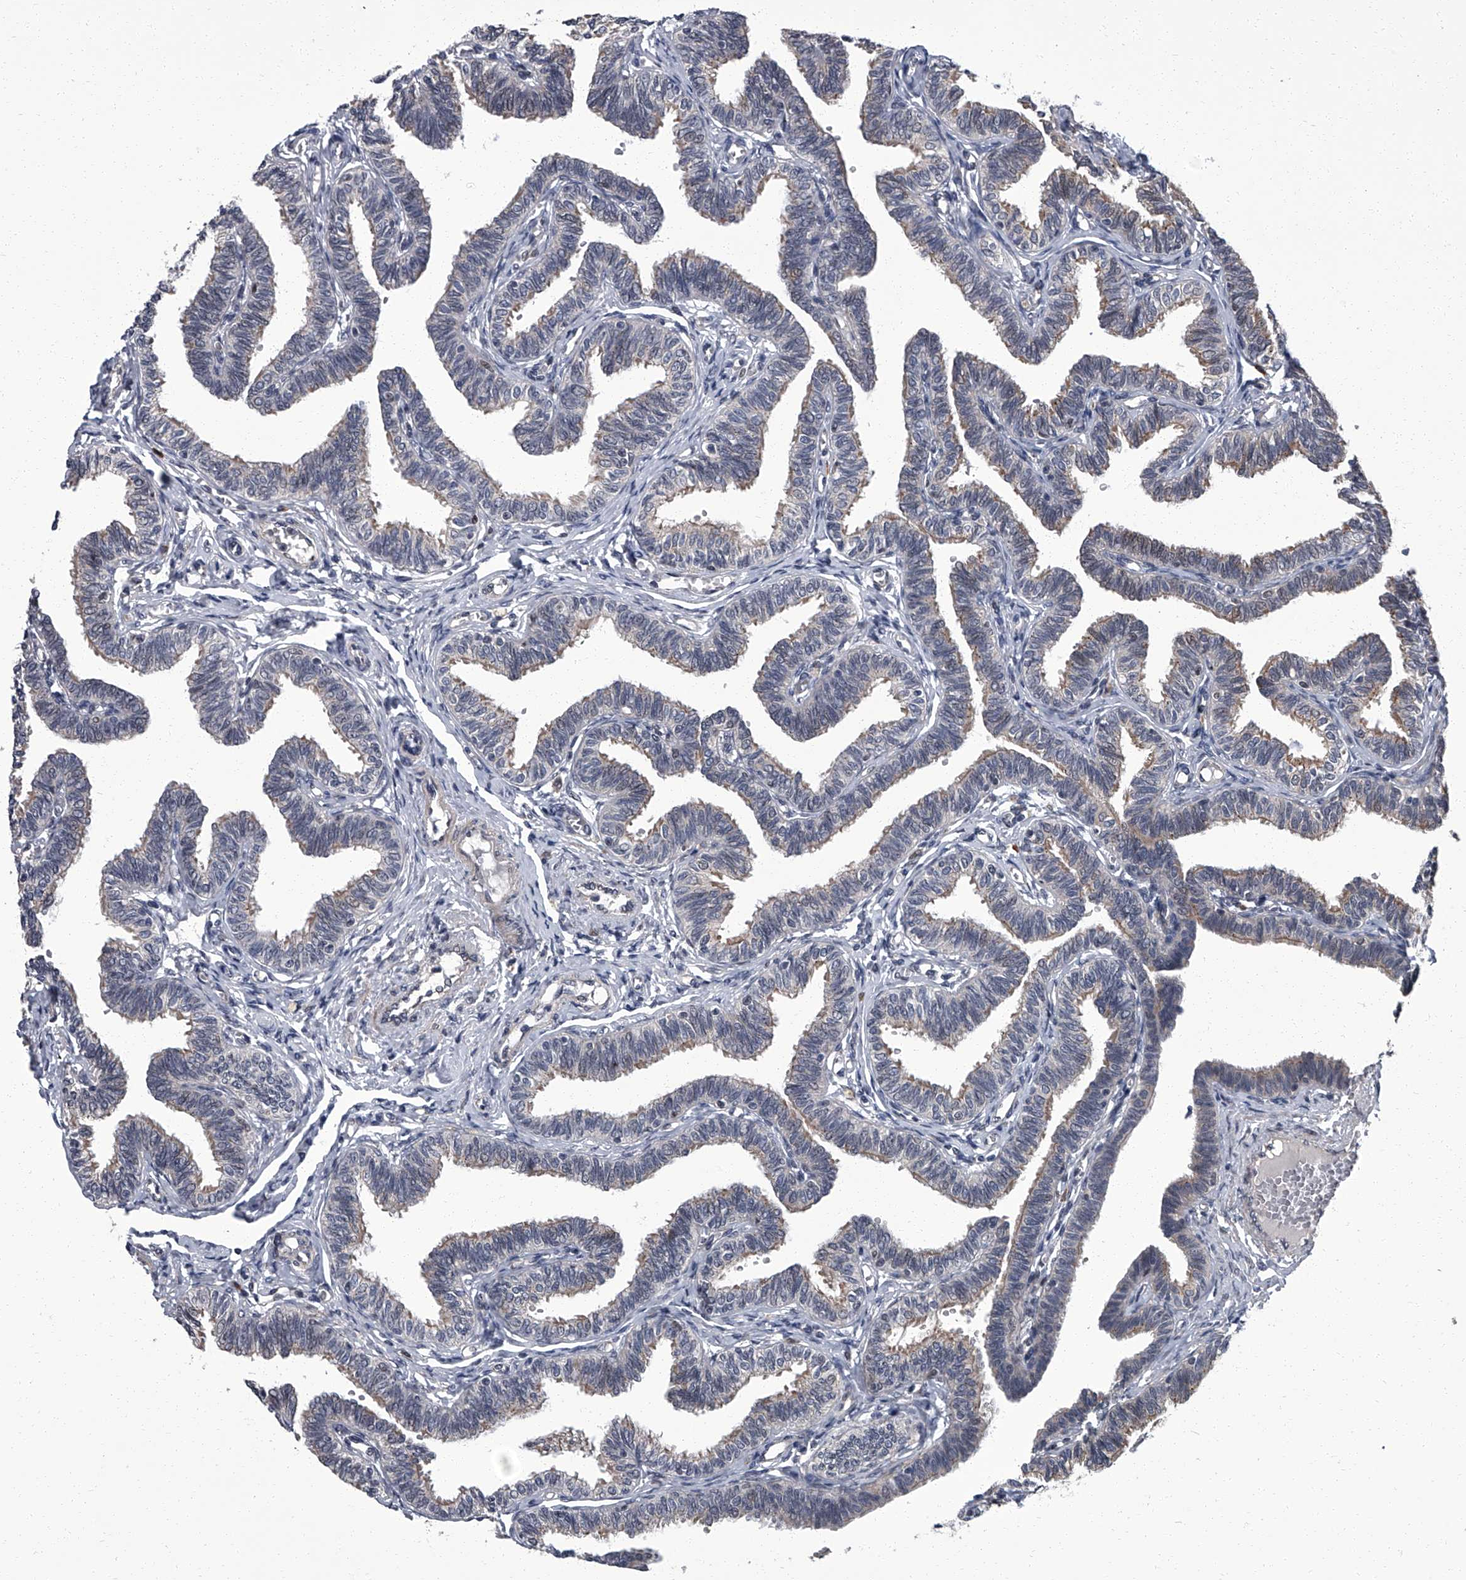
{"staining": {"intensity": "weak", "quantity": "25%-75%", "location": "cytoplasmic/membranous"}, "tissue": "fallopian tube", "cell_type": "Glandular cells", "image_type": "normal", "snomed": [{"axis": "morphology", "description": "Normal tissue, NOS"}, {"axis": "topography", "description": "Fallopian tube"}, {"axis": "topography", "description": "Ovary"}], "caption": "Immunohistochemistry photomicrograph of normal human fallopian tube stained for a protein (brown), which demonstrates low levels of weak cytoplasmic/membranous staining in approximately 25%-75% of glandular cells.", "gene": "ZNF274", "patient": {"sex": "female", "age": 23}}